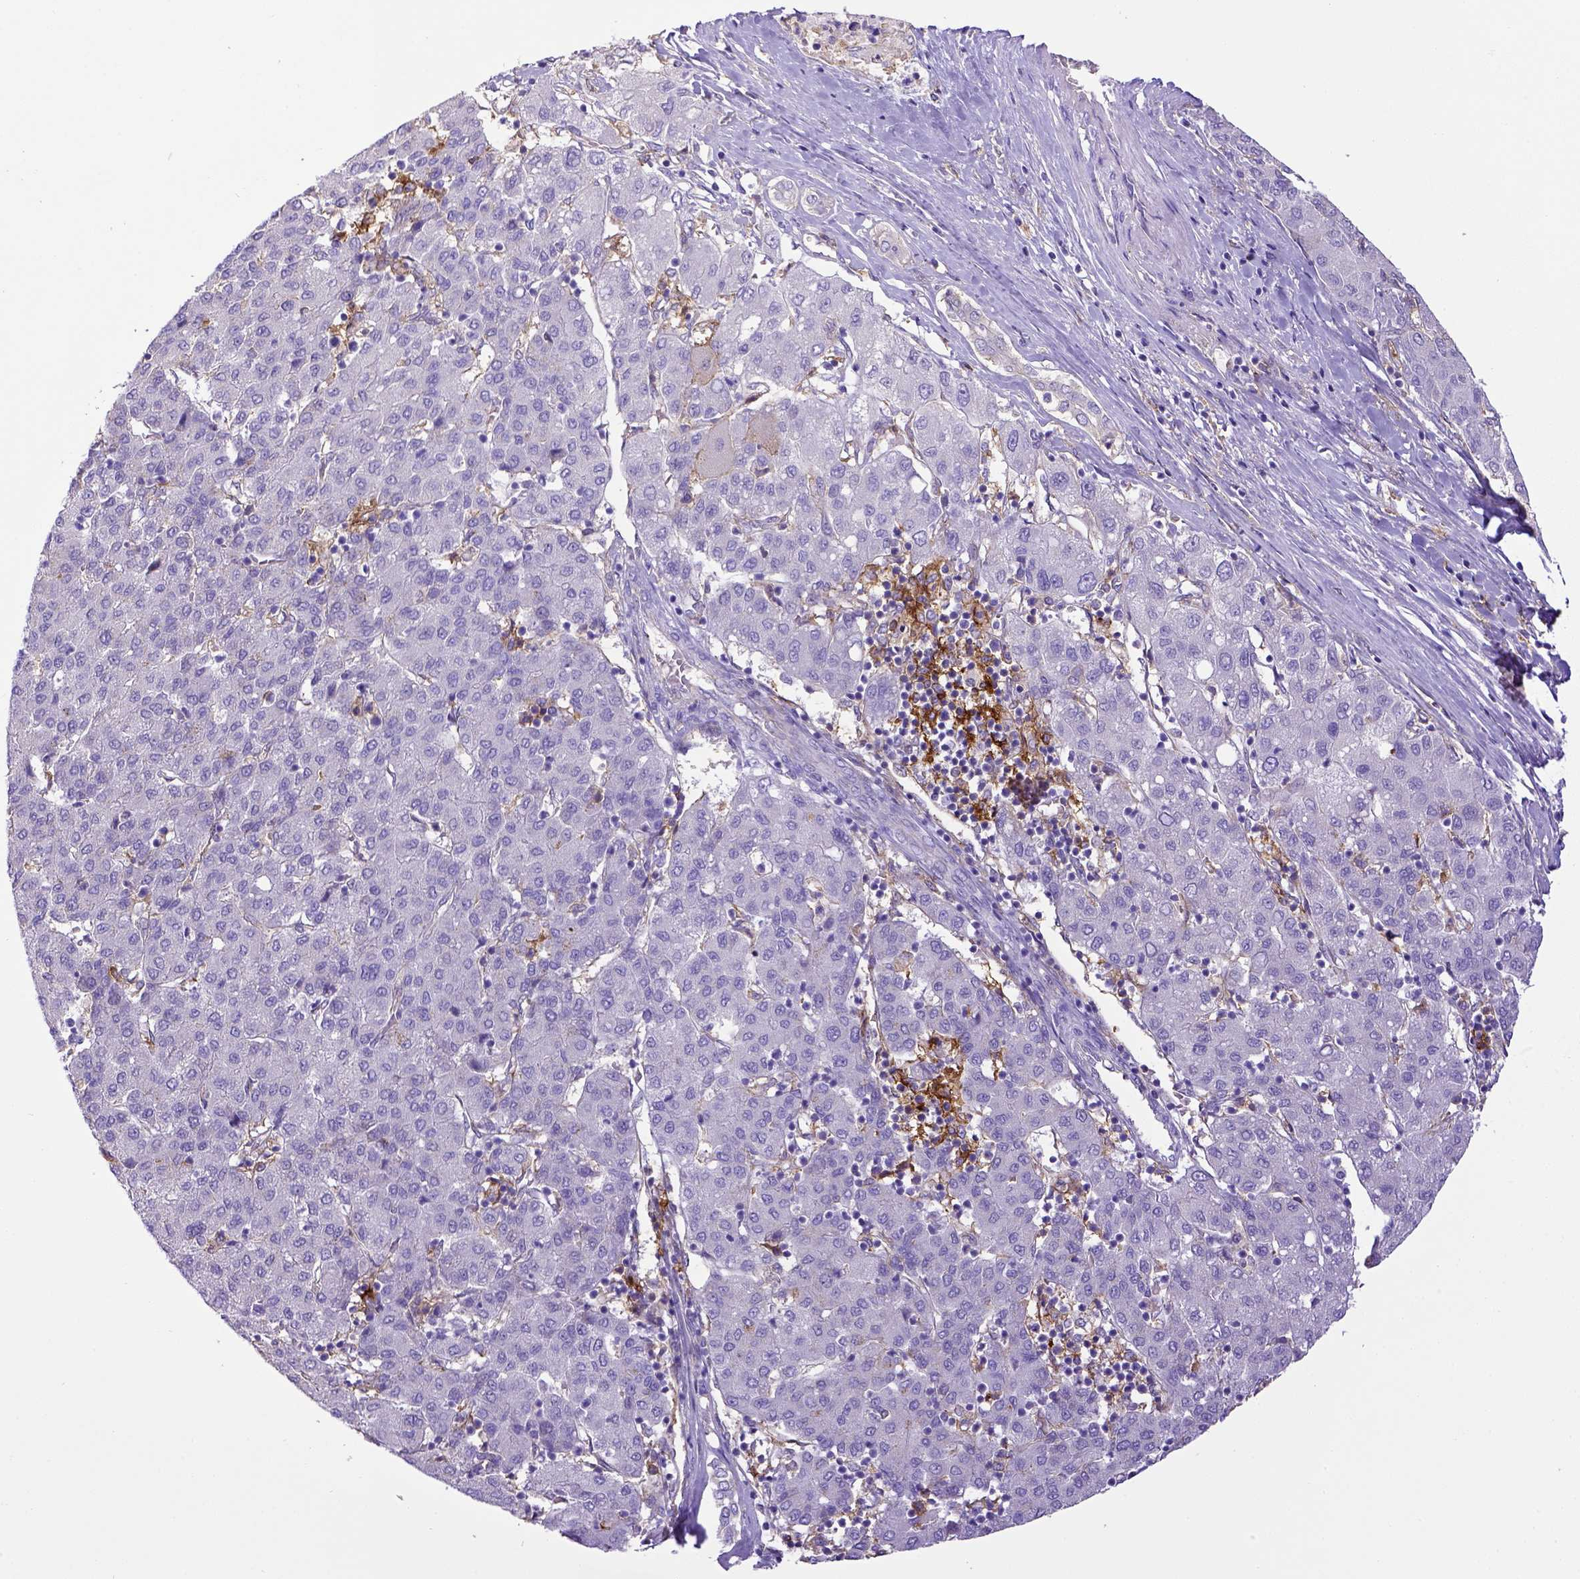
{"staining": {"intensity": "negative", "quantity": "none", "location": "none"}, "tissue": "liver cancer", "cell_type": "Tumor cells", "image_type": "cancer", "snomed": [{"axis": "morphology", "description": "Carcinoma, Hepatocellular, NOS"}, {"axis": "topography", "description": "Liver"}], "caption": "Immunohistochemical staining of liver hepatocellular carcinoma reveals no significant staining in tumor cells. (Immunohistochemistry, brightfield microscopy, high magnification).", "gene": "CD40", "patient": {"sex": "male", "age": 65}}